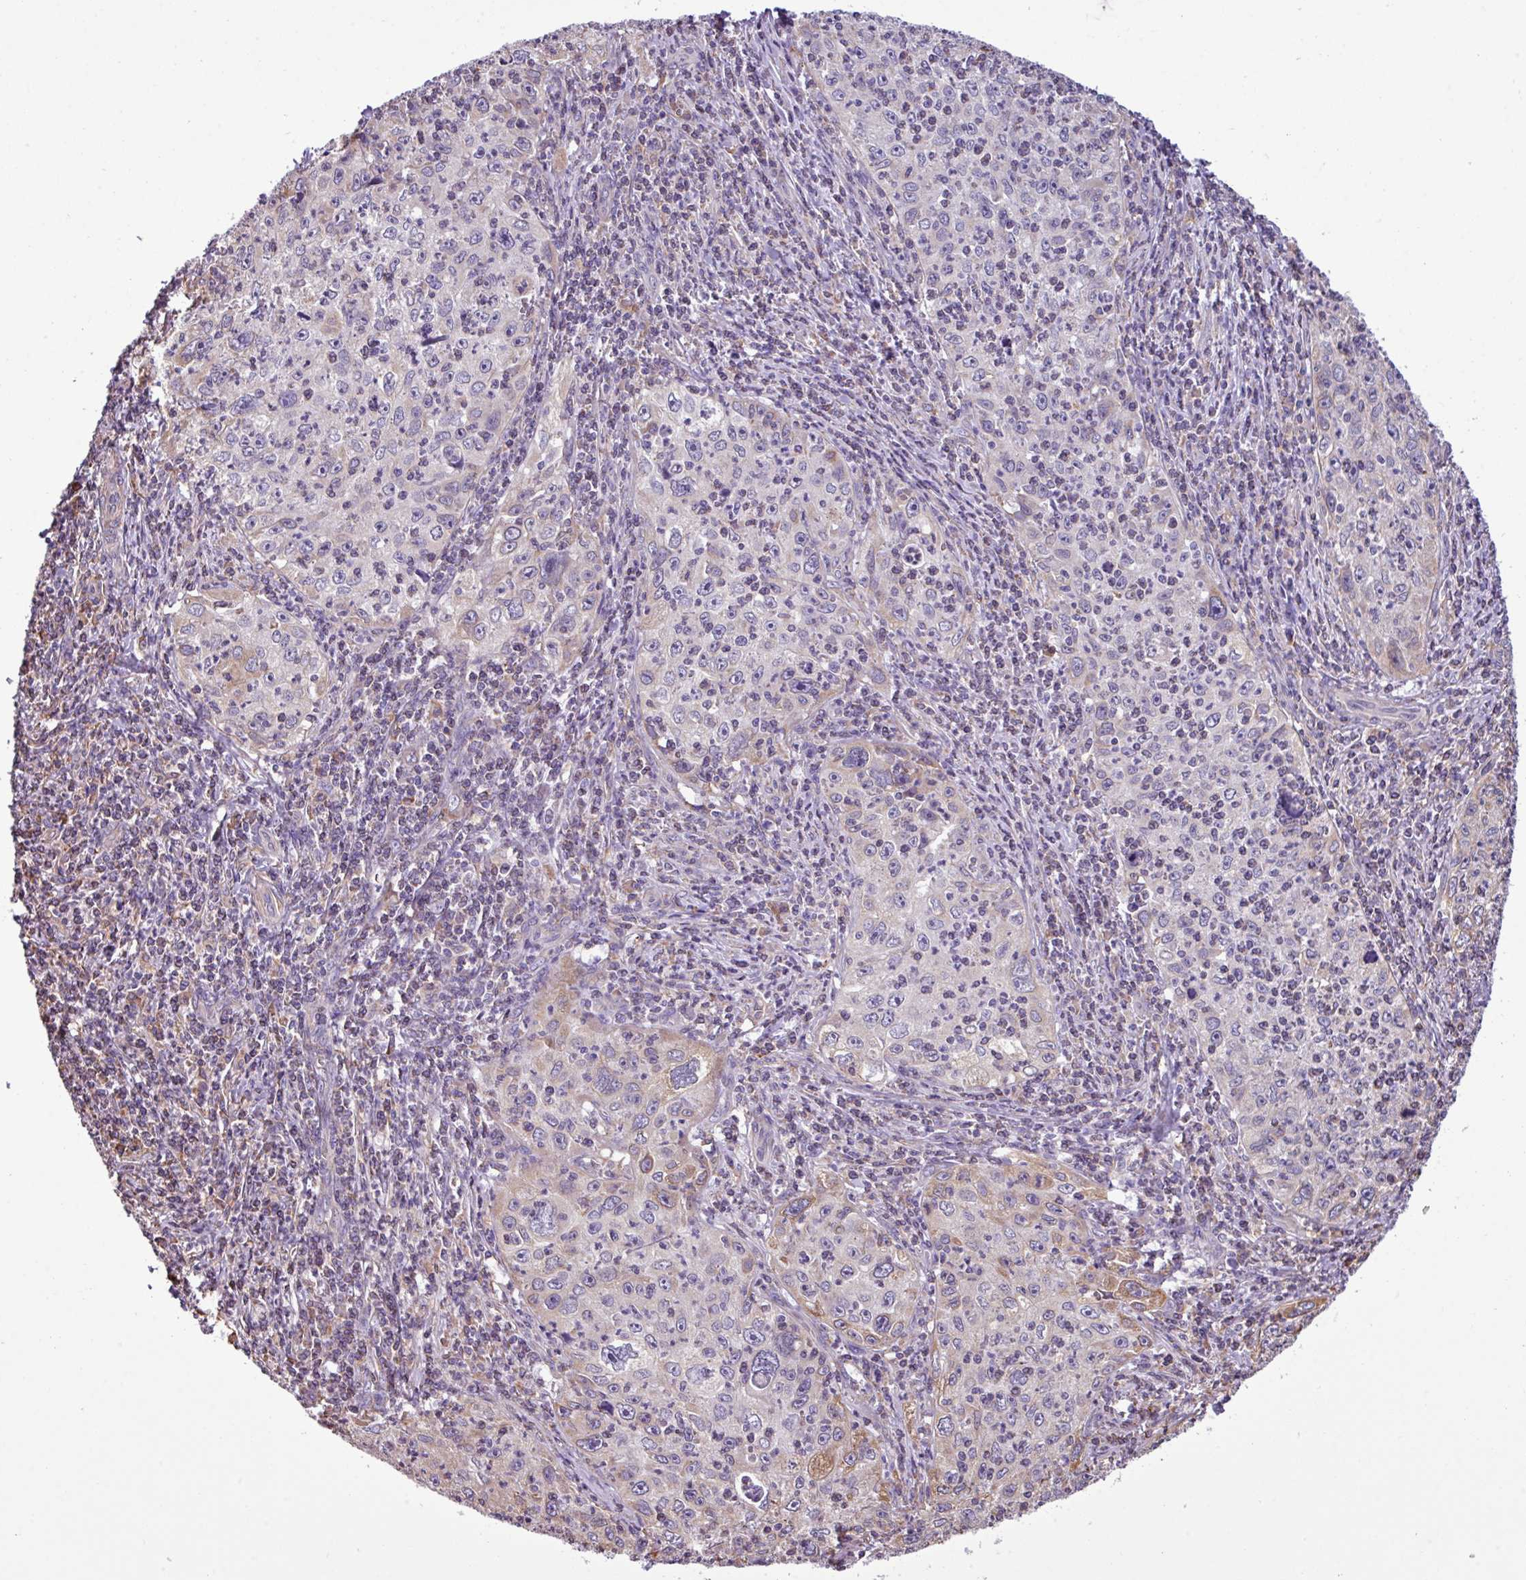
{"staining": {"intensity": "negative", "quantity": "none", "location": "none"}, "tissue": "cervical cancer", "cell_type": "Tumor cells", "image_type": "cancer", "snomed": [{"axis": "morphology", "description": "Squamous cell carcinoma, NOS"}, {"axis": "topography", "description": "Cervix"}], "caption": "Immunohistochemistry (IHC) photomicrograph of cervical squamous cell carcinoma stained for a protein (brown), which reveals no positivity in tumor cells.", "gene": "ZSCAN5A", "patient": {"sex": "female", "age": 30}}